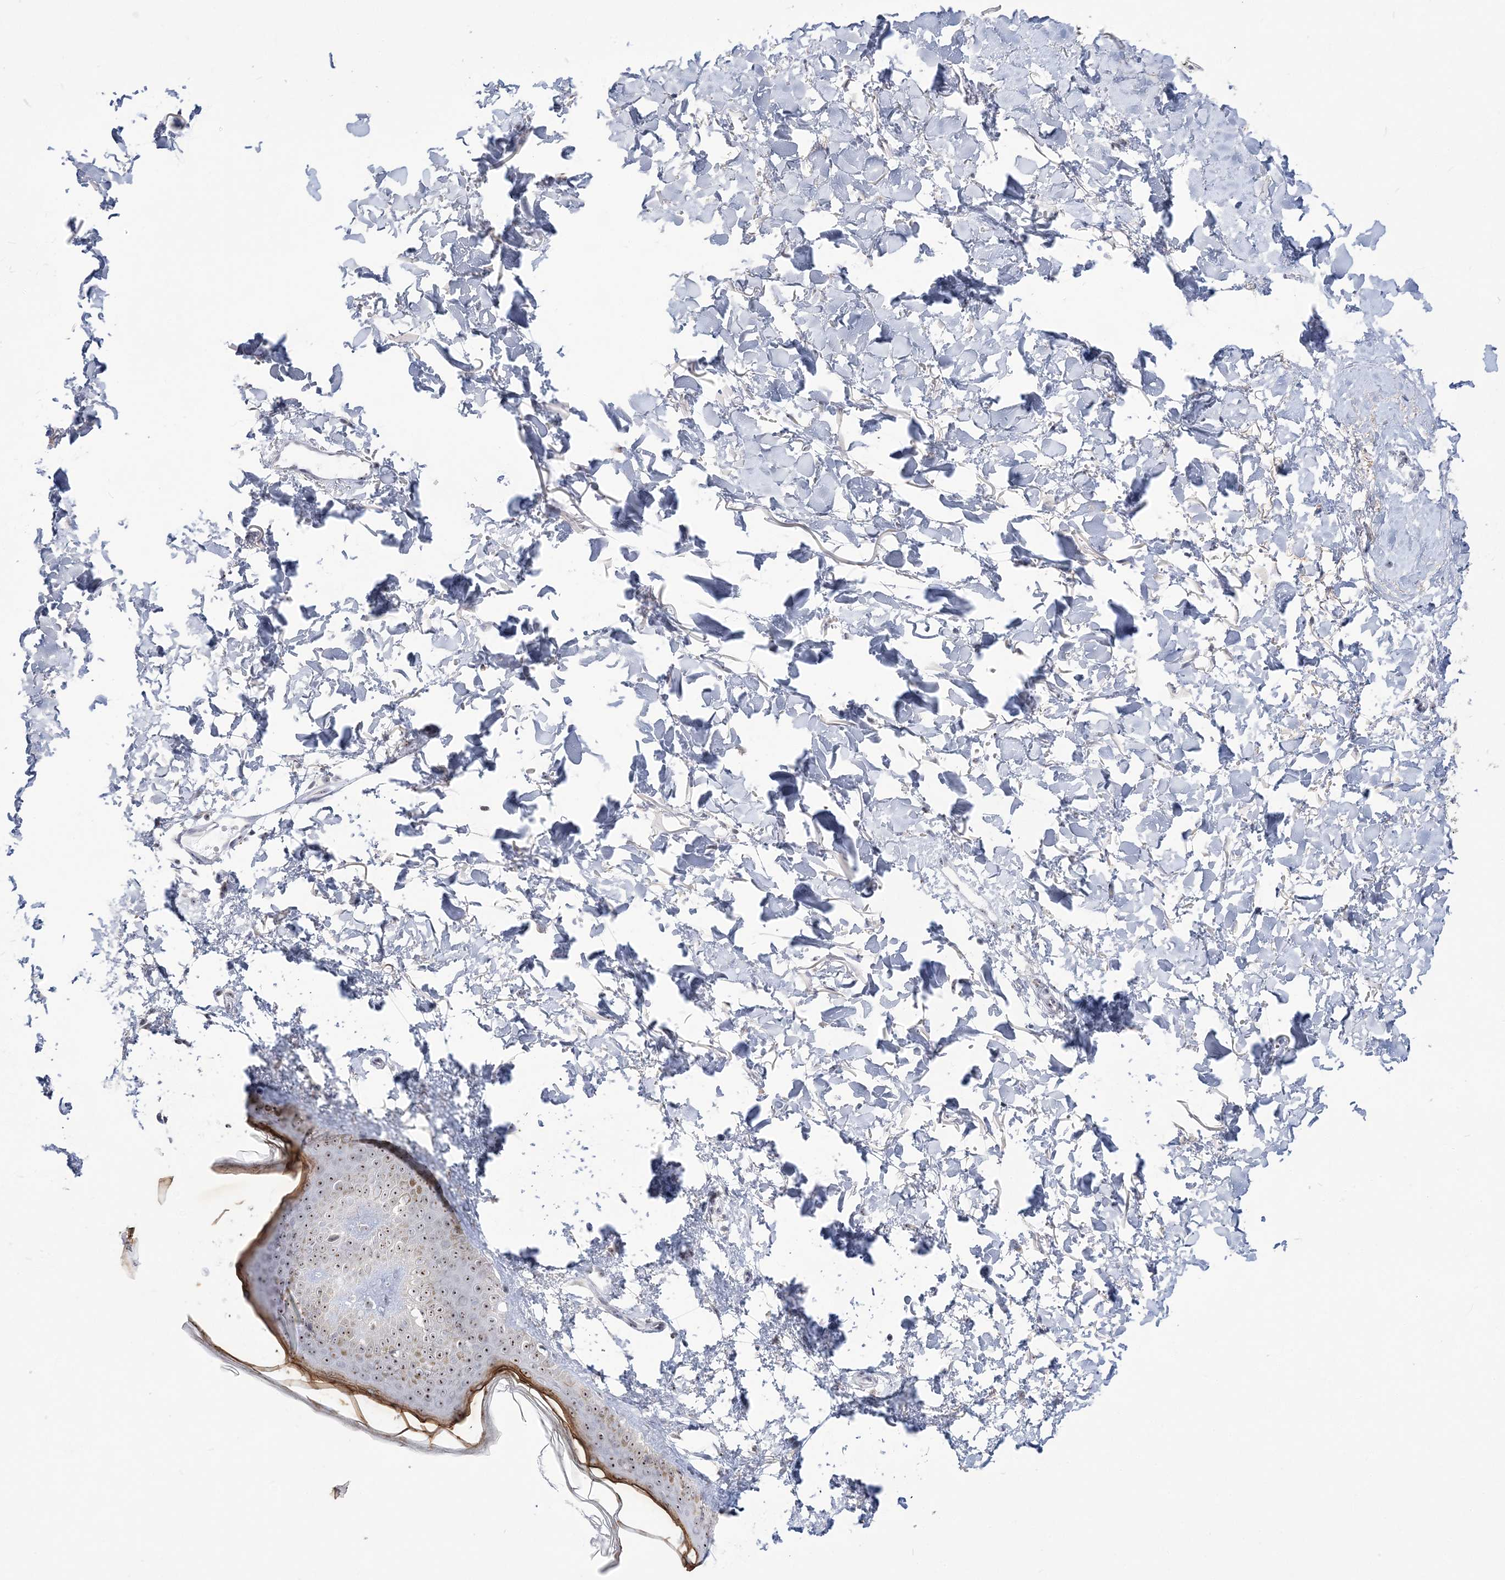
{"staining": {"intensity": "negative", "quantity": "none", "location": "none"}, "tissue": "skin", "cell_type": "Fibroblasts", "image_type": "normal", "snomed": [{"axis": "morphology", "description": "Normal tissue, NOS"}, {"axis": "topography", "description": "Skin"}], "caption": "Fibroblasts show no significant positivity in benign skin. (DAB IHC visualized using brightfield microscopy, high magnification).", "gene": "DDX21", "patient": {"sex": "female", "age": 58}}